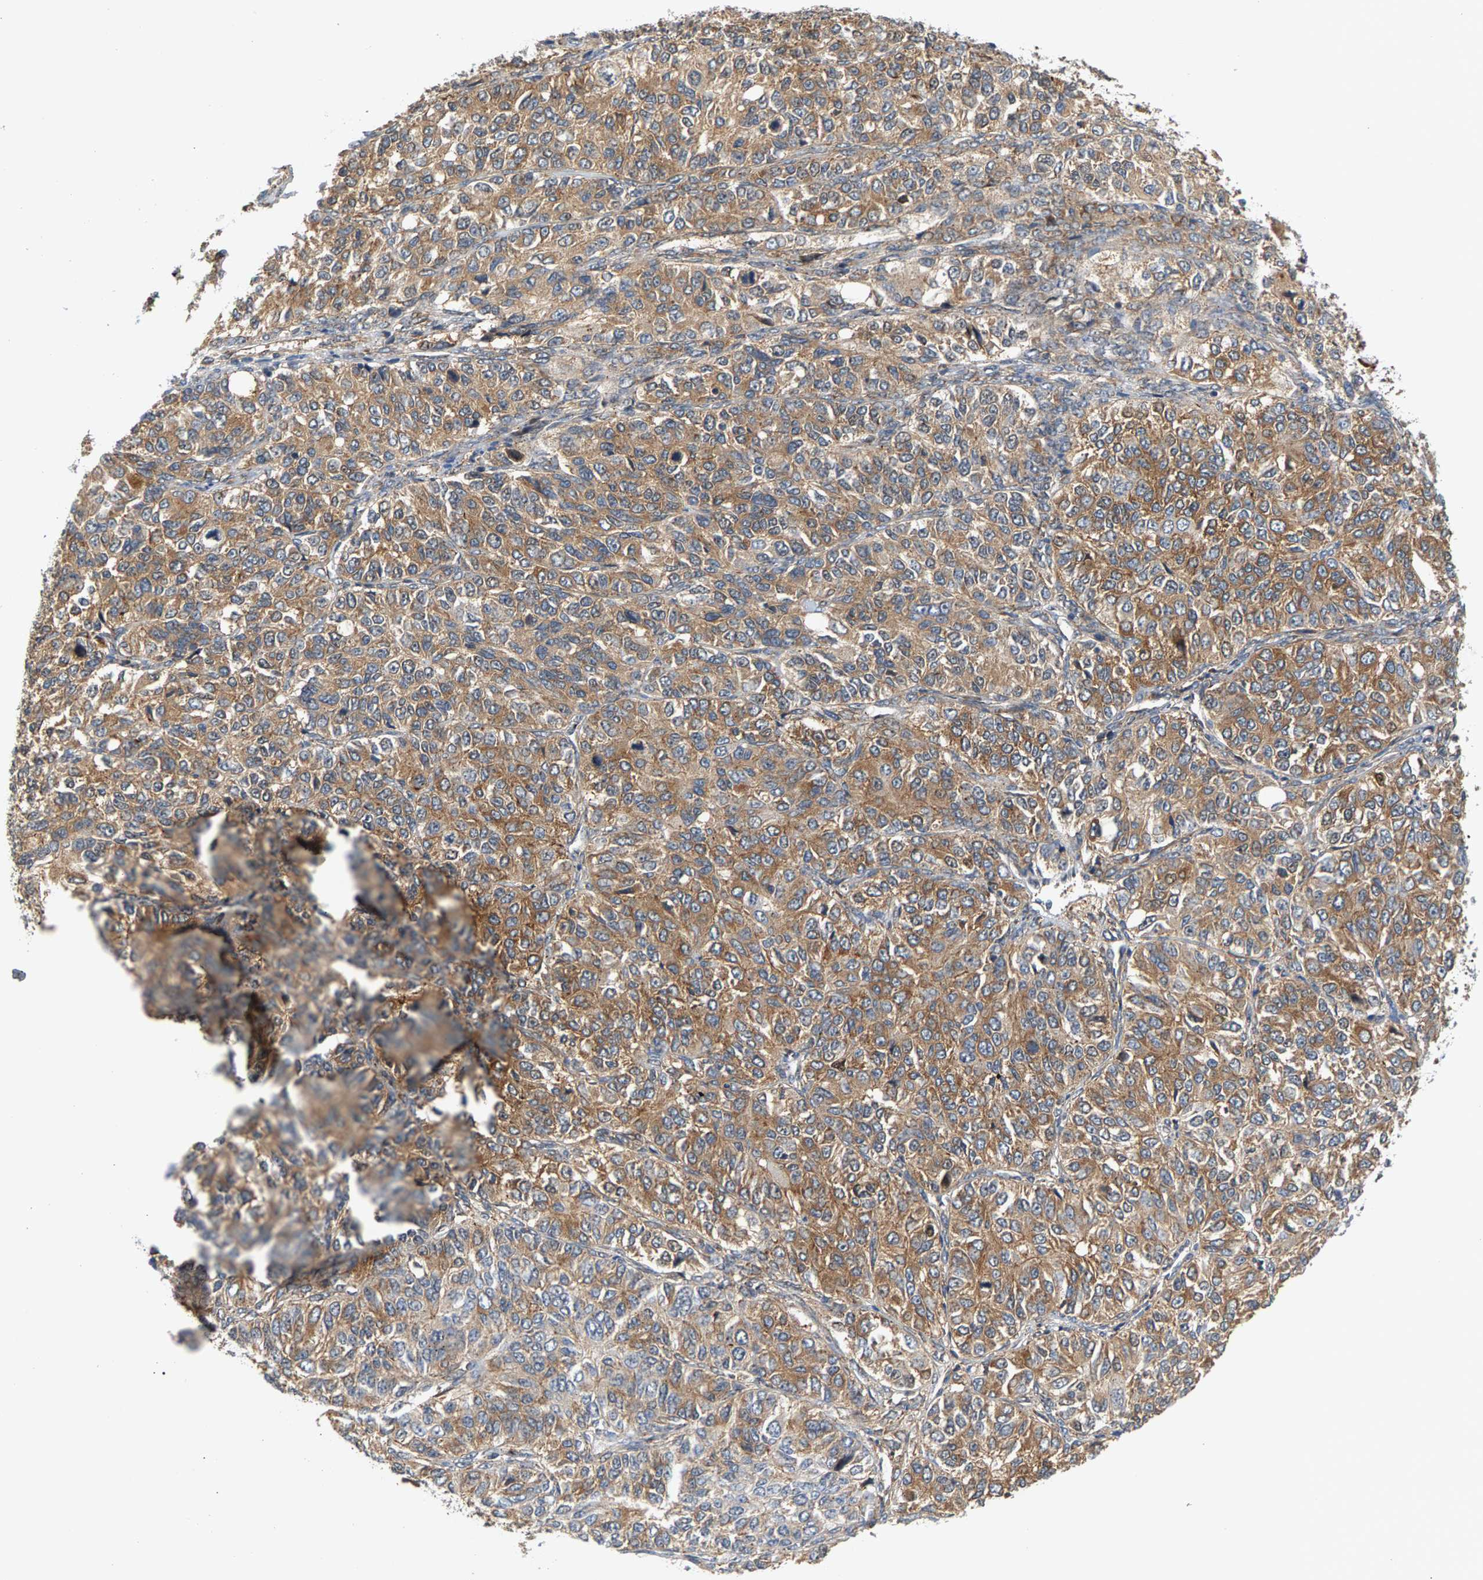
{"staining": {"intensity": "moderate", "quantity": ">75%", "location": "cytoplasmic/membranous"}, "tissue": "ovarian cancer", "cell_type": "Tumor cells", "image_type": "cancer", "snomed": [{"axis": "morphology", "description": "Carcinoma, endometroid"}, {"axis": "topography", "description": "Ovary"}], "caption": "A high-resolution micrograph shows immunohistochemistry (IHC) staining of ovarian cancer (endometroid carcinoma), which exhibits moderate cytoplasmic/membranous expression in approximately >75% of tumor cells.", "gene": "MAP2K5", "patient": {"sex": "female", "age": 51}}